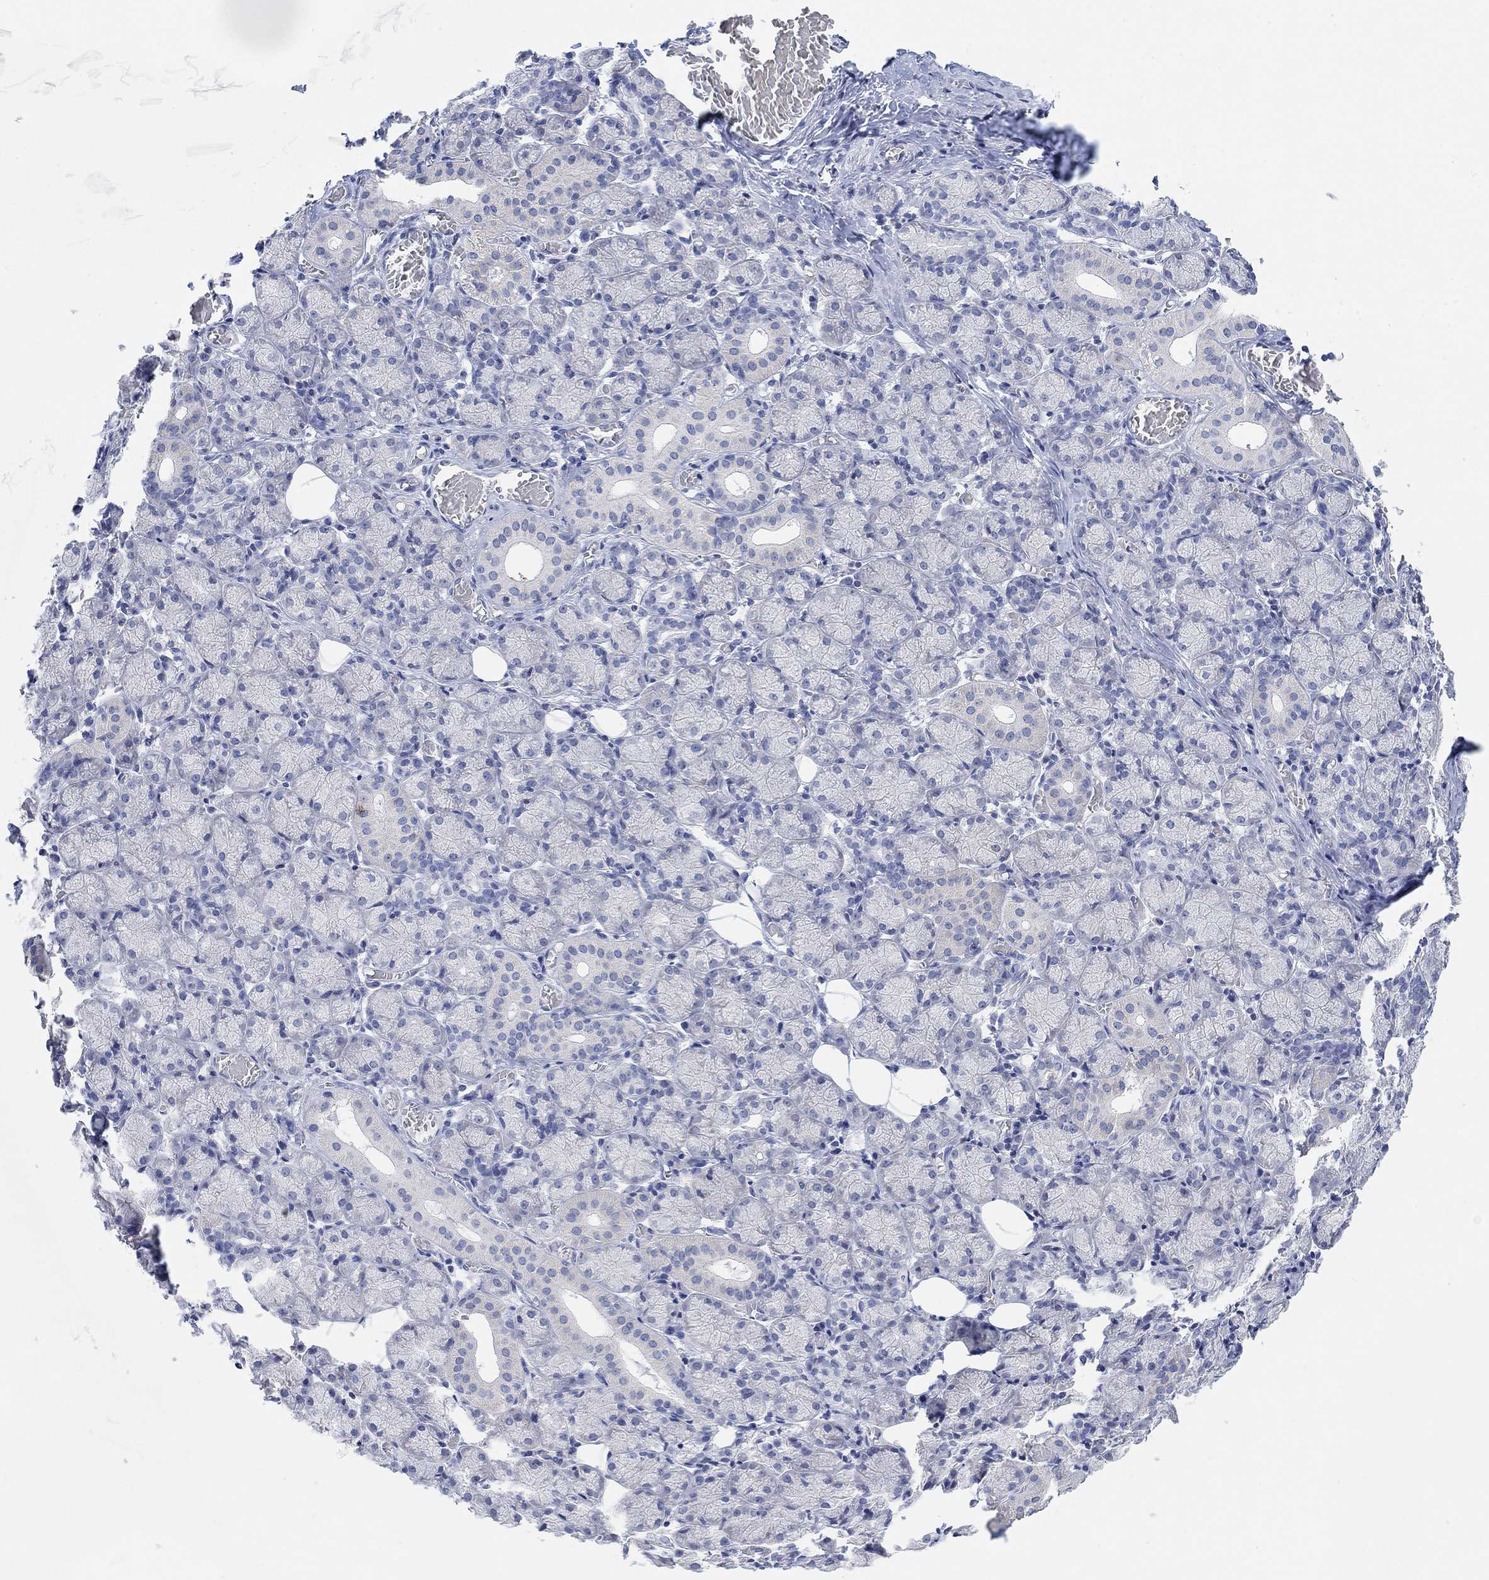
{"staining": {"intensity": "negative", "quantity": "none", "location": "none"}, "tissue": "salivary gland", "cell_type": "Glandular cells", "image_type": "normal", "snomed": [{"axis": "morphology", "description": "Normal tissue, NOS"}, {"axis": "topography", "description": "Salivary gland"}, {"axis": "topography", "description": "Peripheral nerve tissue"}], "caption": "Image shows no protein staining in glandular cells of benign salivary gland.", "gene": "ATP6V1E2", "patient": {"sex": "female", "age": 24}}